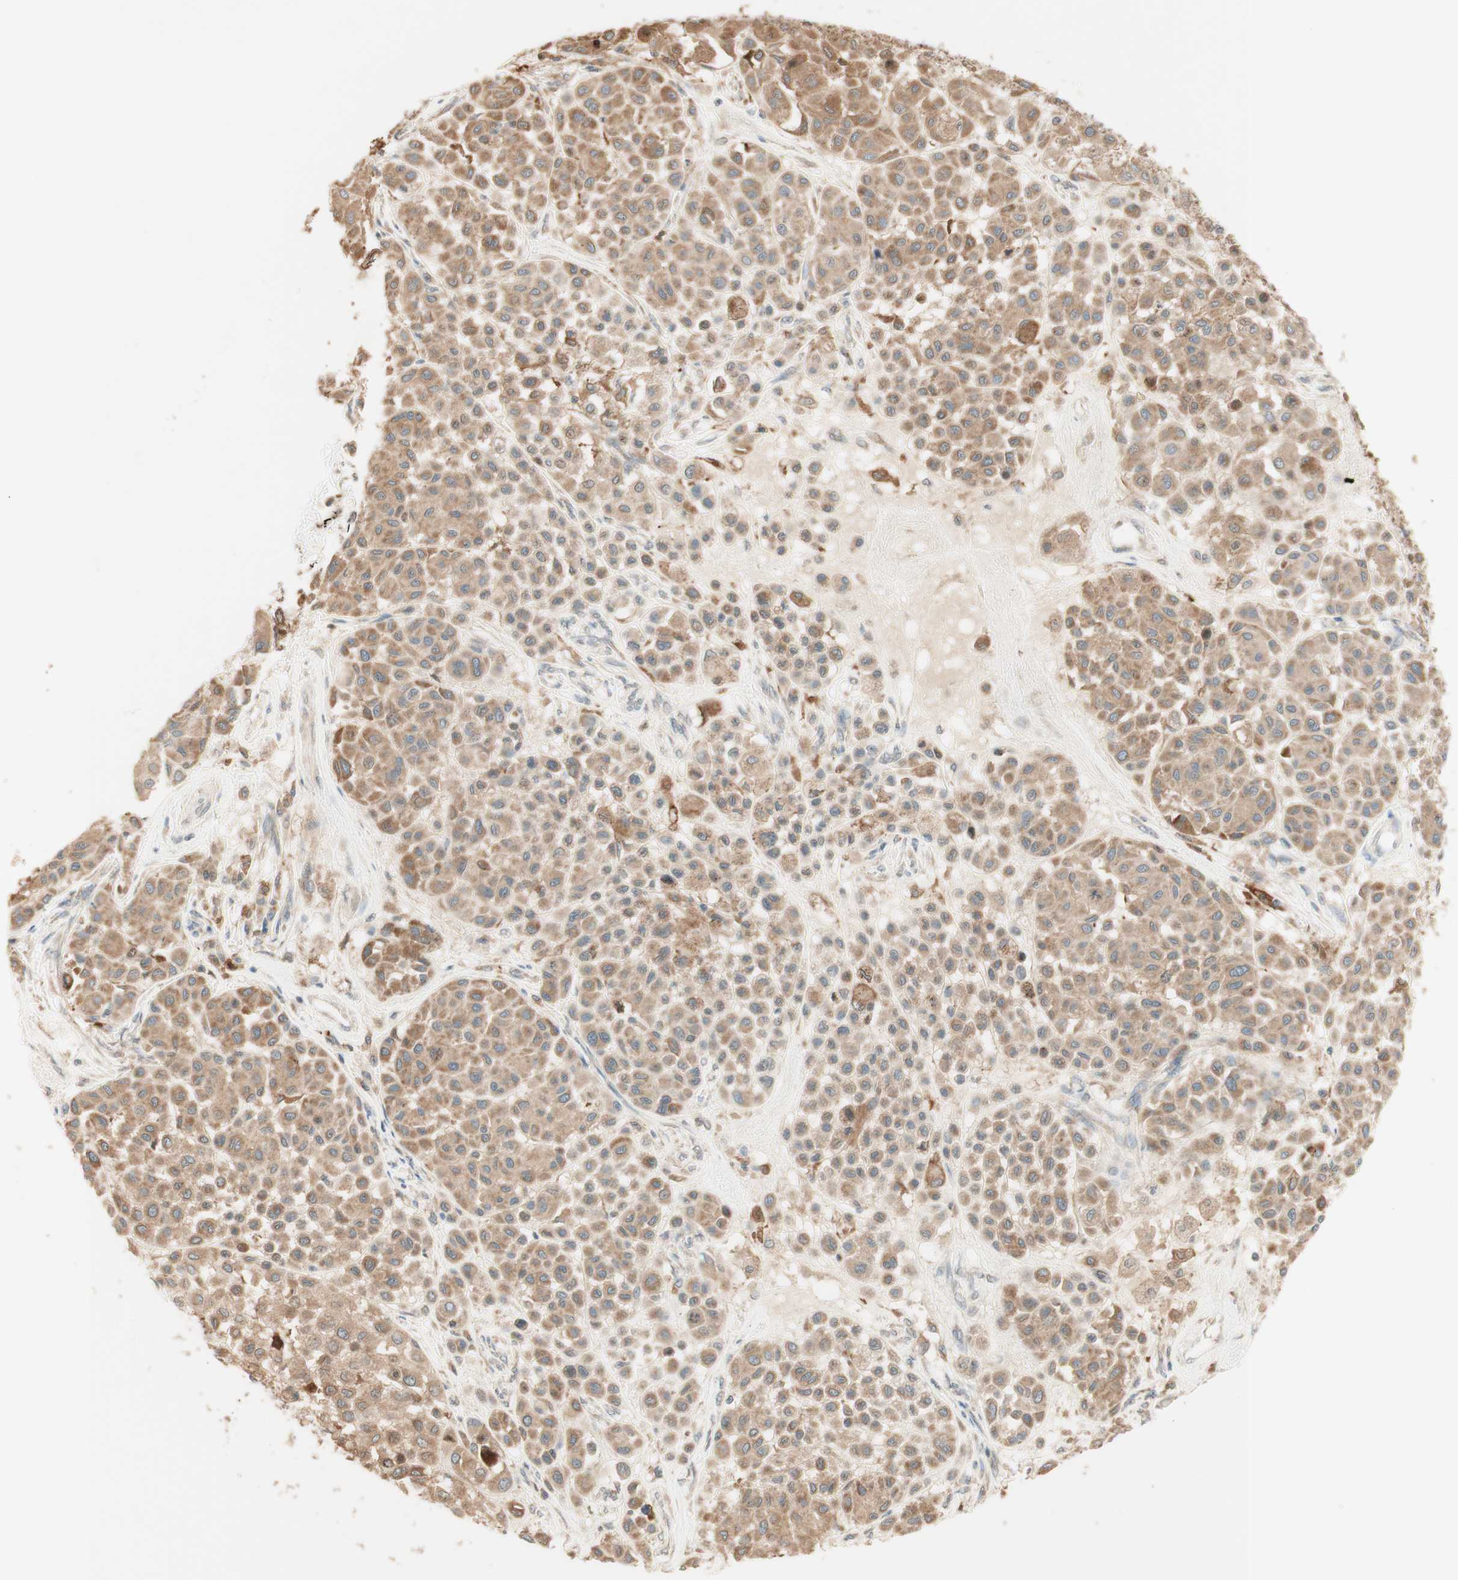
{"staining": {"intensity": "moderate", "quantity": ">75%", "location": "cytoplasmic/membranous"}, "tissue": "melanoma", "cell_type": "Tumor cells", "image_type": "cancer", "snomed": [{"axis": "morphology", "description": "Malignant melanoma, Metastatic site"}, {"axis": "topography", "description": "Soft tissue"}], "caption": "This histopathology image displays immunohistochemistry (IHC) staining of human malignant melanoma (metastatic site), with medium moderate cytoplasmic/membranous positivity in about >75% of tumor cells.", "gene": "CLCN2", "patient": {"sex": "male", "age": 41}}